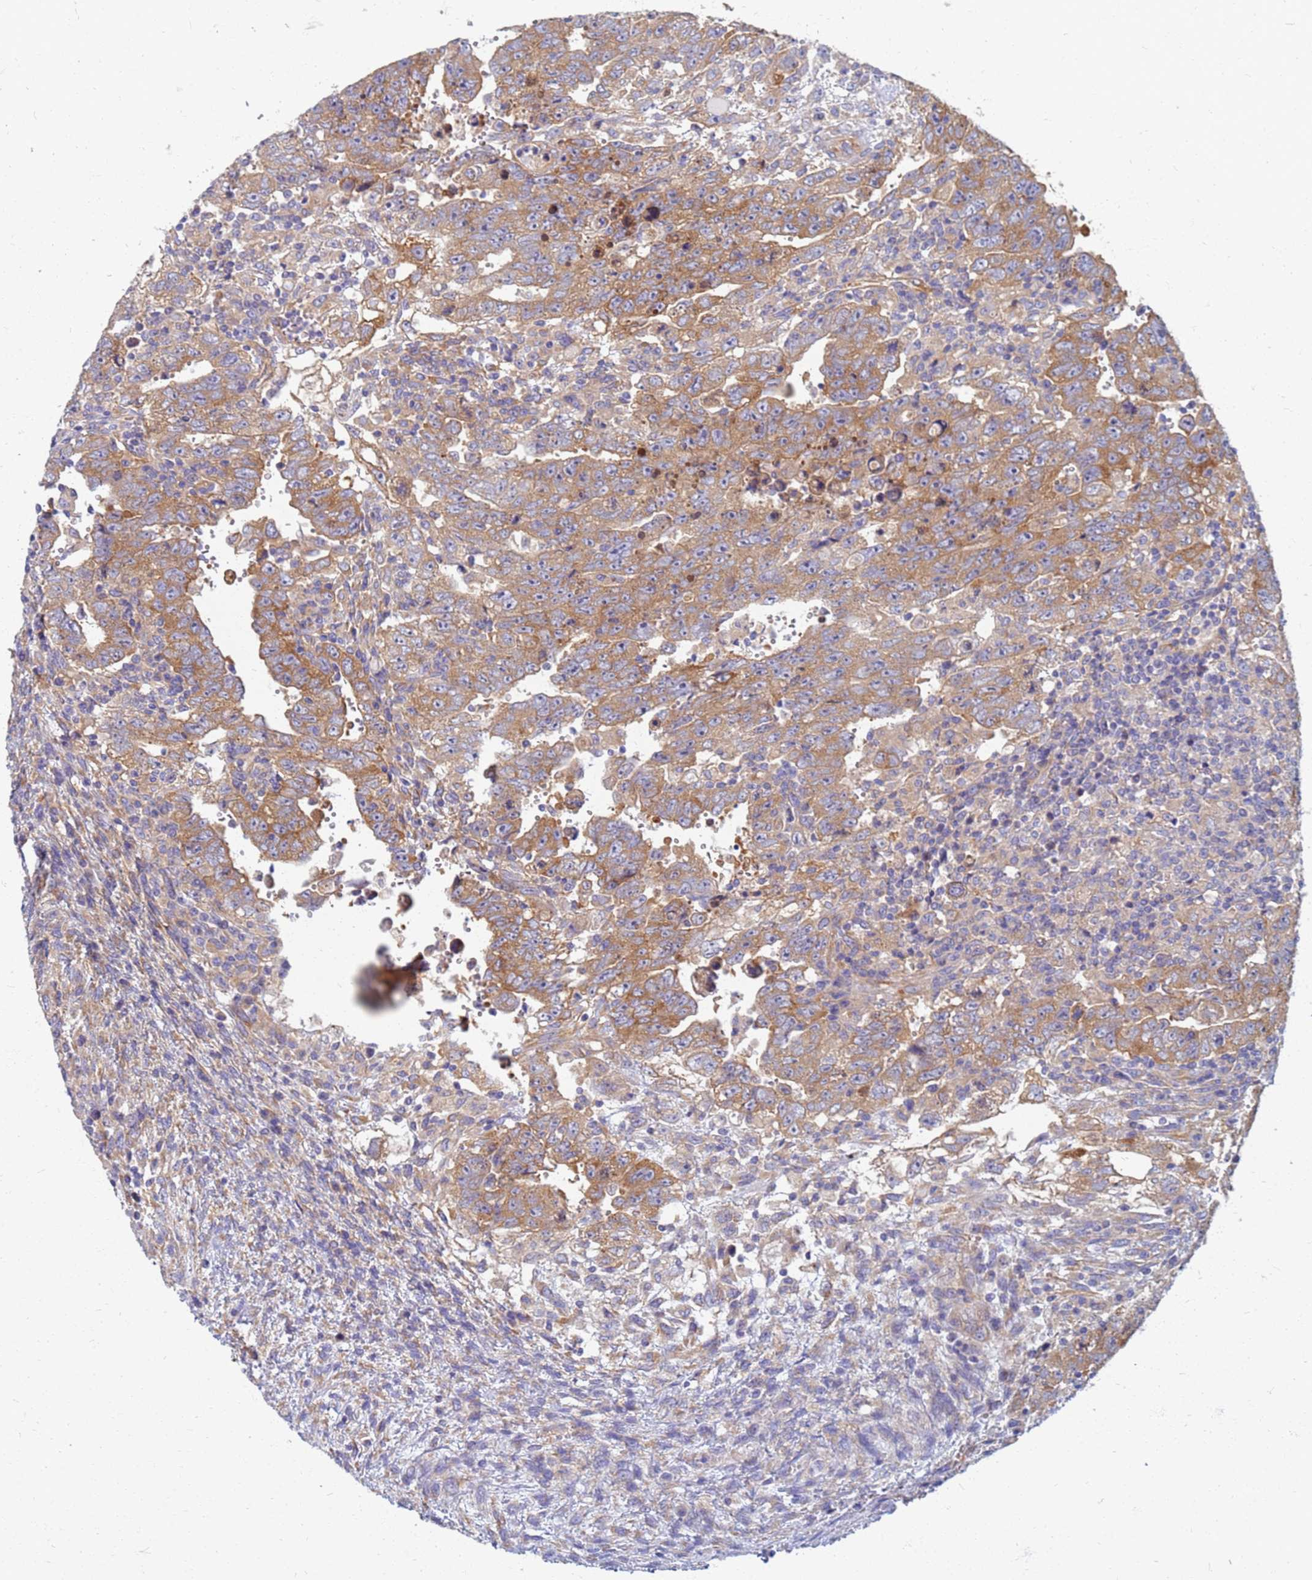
{"staining": {"intensity": "moderate", "quantity": ">75%", "location": "cytoplasmic/membranous"}, "tissue": "testis cancer", "cell_type": "Tumor cells", "image_type": "cancer", "snomed": [{"axis": "morphology", "description": "Carcinoma, Embryonal, NOS"}, {"axis": "topography", "description": "Testis"}], "caption": "About >75% of tumor cells in human embryonal carcinoma (testis) demonstrate moderate cytoplasmic/membranous protein expression as visualized by brown immunohistochemical staining.", "gene": "EEA1", "patient": {"sex": "male", "age": 28}}